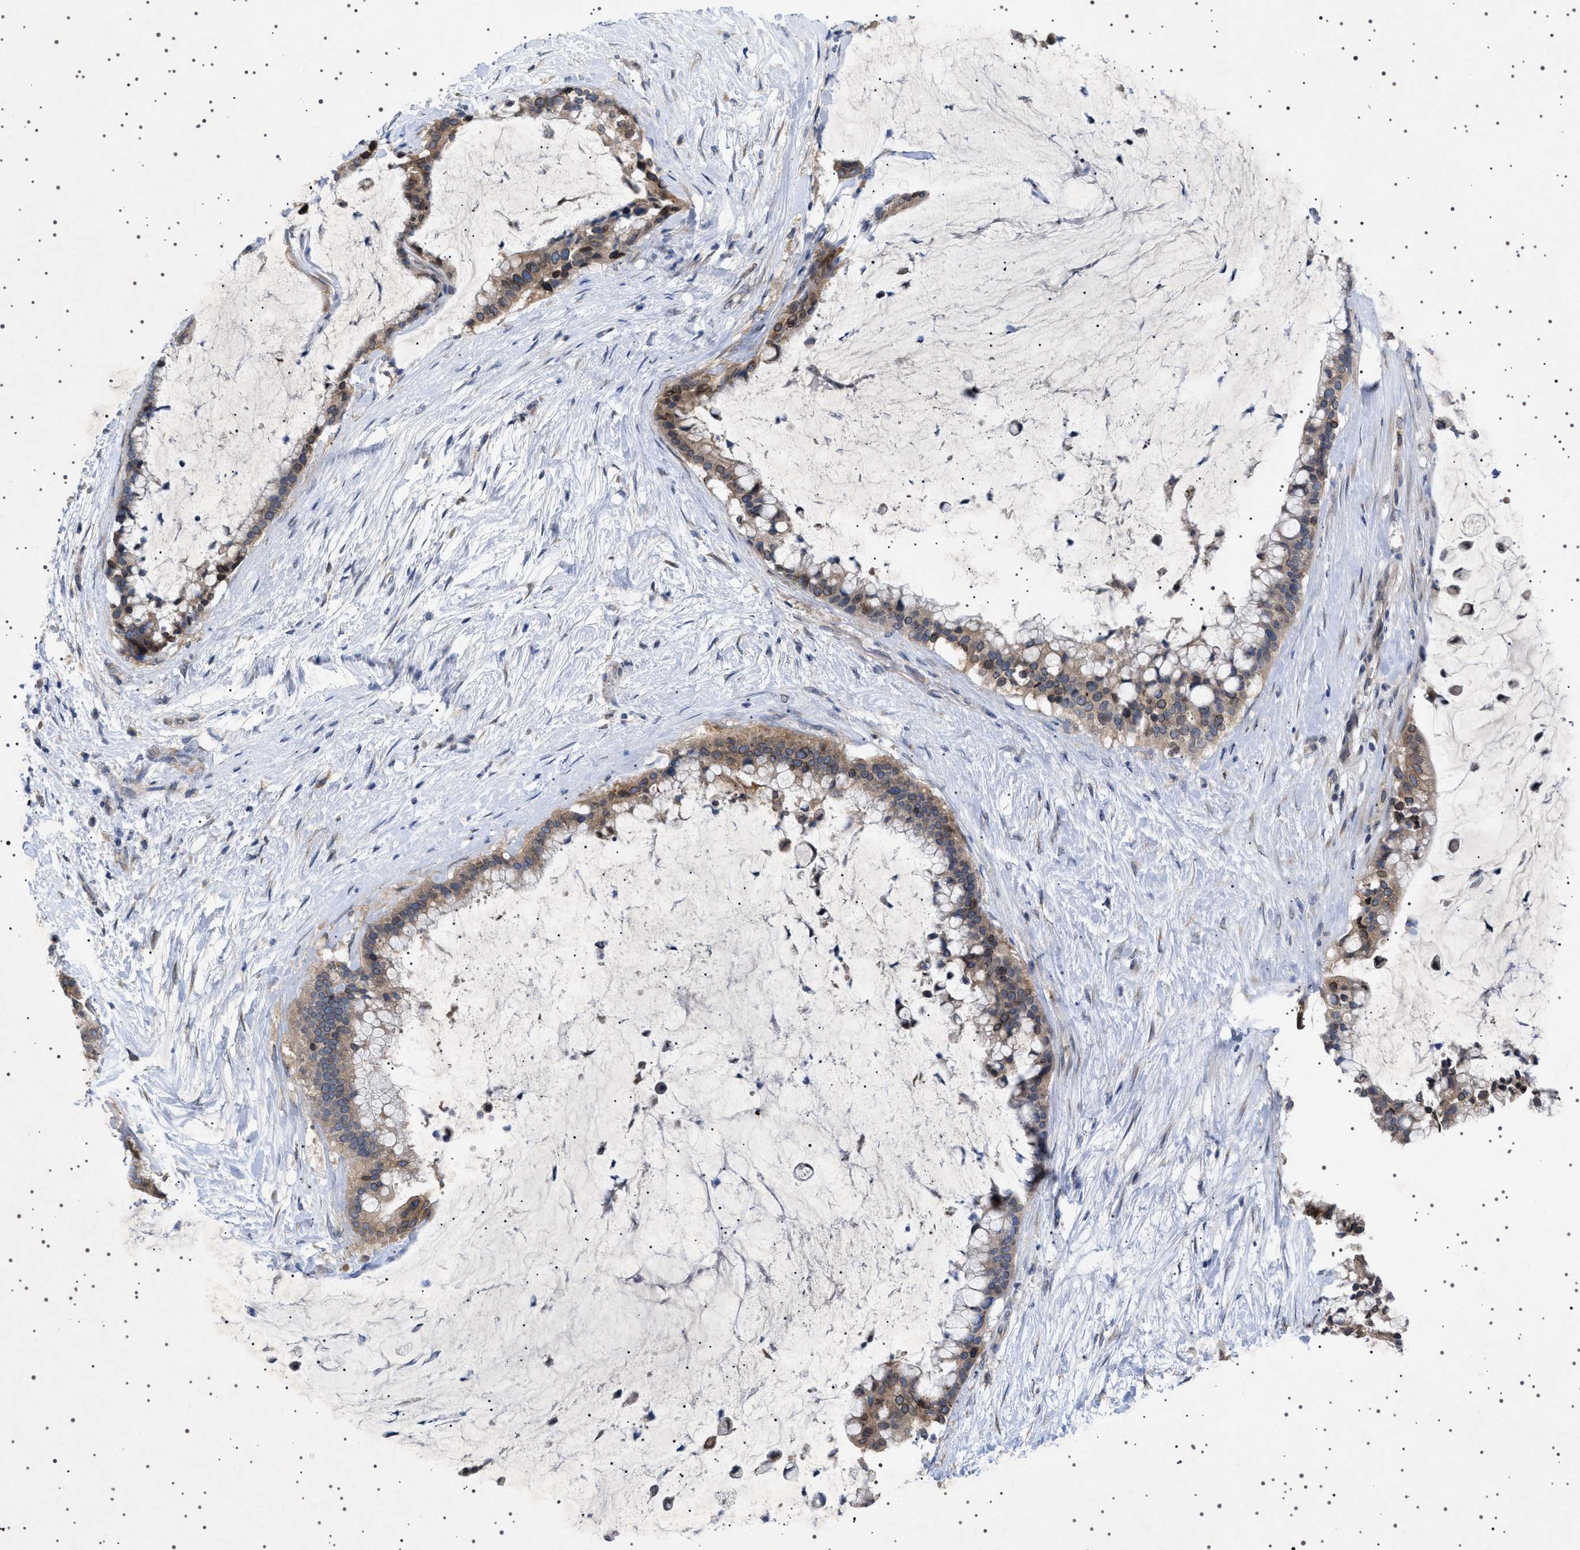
{"staining": {"intensity": "moderate", "quantity": "25%-75%", "location": "cytoplasmic/membranous"}, "tissue": "pancreatic cancer", "cell_type": "Tumor cells", "image_type": "cancer", "snomed": [{"axis": "morphology", "description": "Adenocarcinoma, NOS"}, {"axis": "topography", "description": "Pancreas"}], "caption": "Protein staining of adenocarcinoma (pancreatic) tissue exhibits moderate cytoplasmic/membranous positivity in approximately 25%-75% of tumor cells.", "gene": "NUP93", "patient": {"sex": "male", "age": 41}}